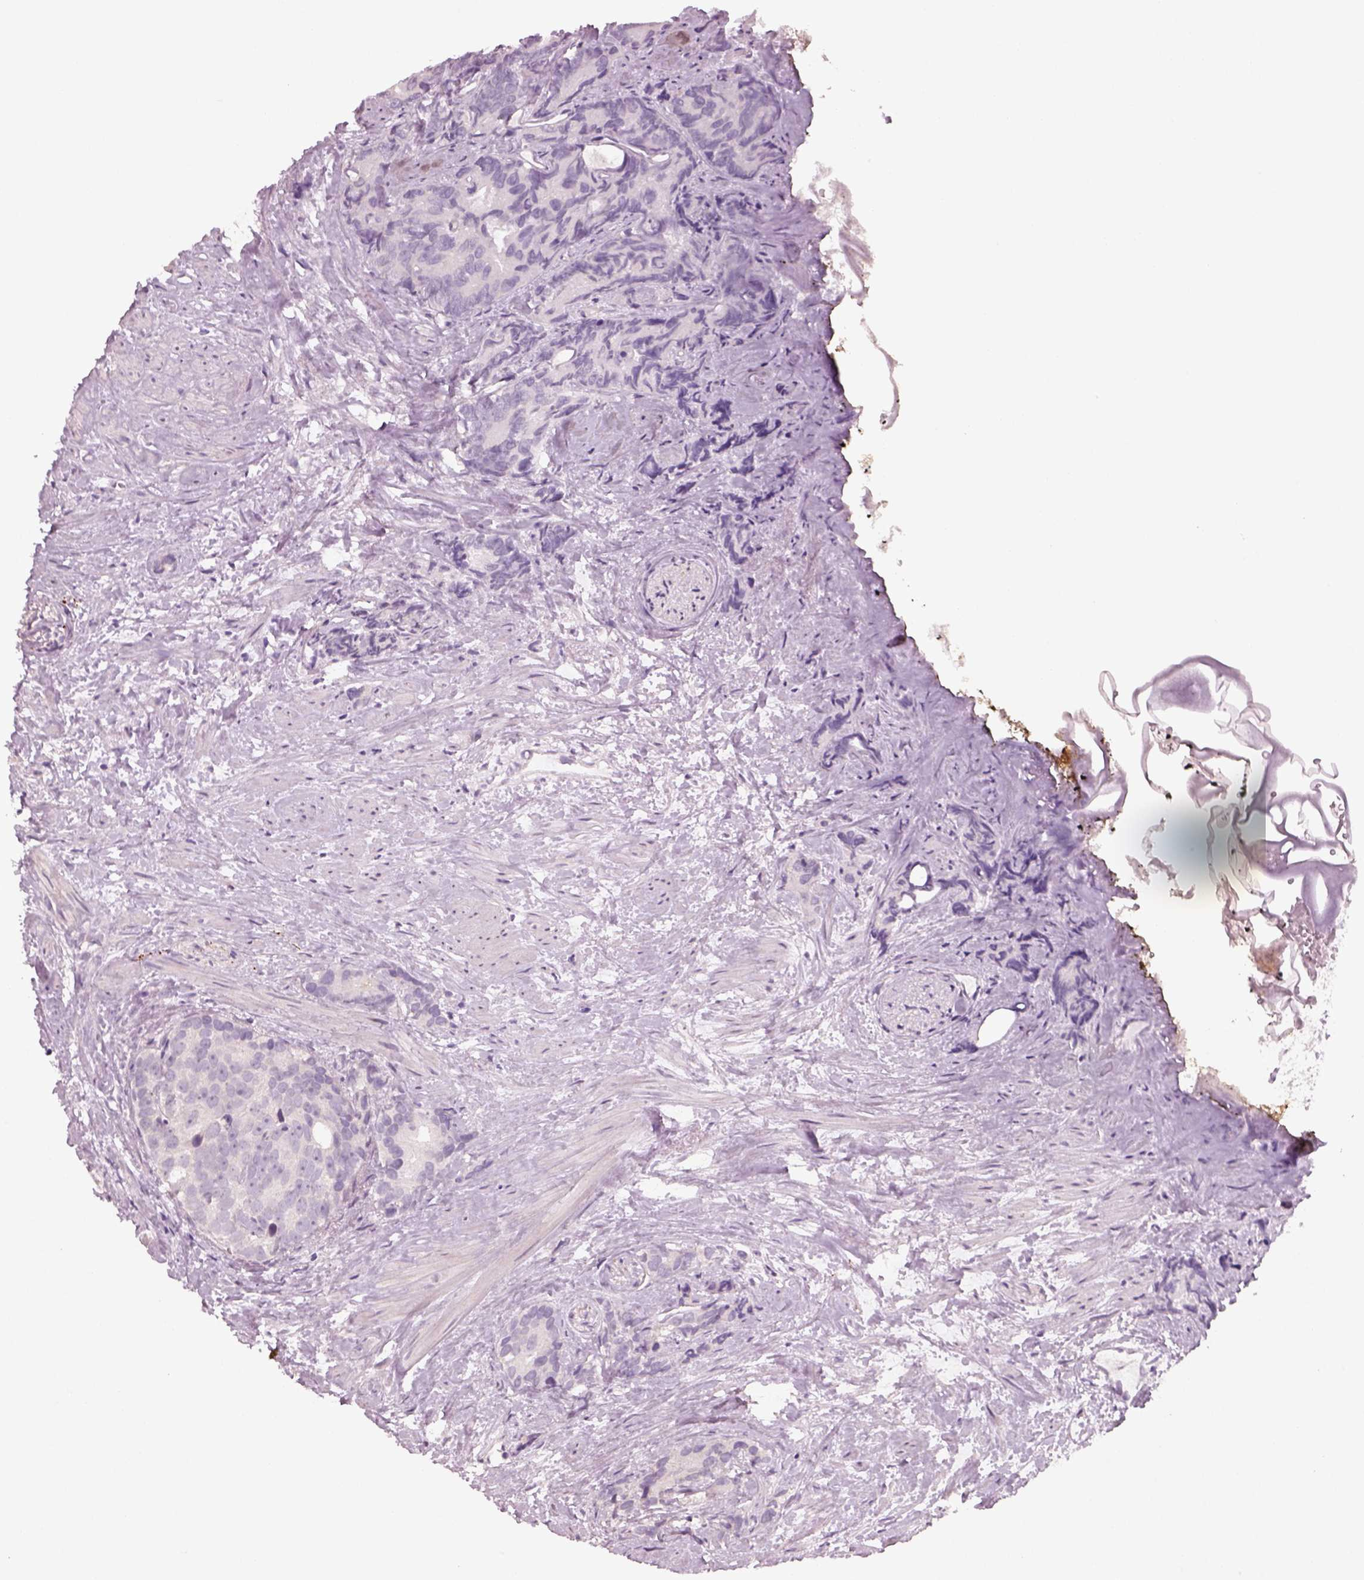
{"staining": {"intensity": "negative", "quantity": "none", "location": "none"}, "tissue": "prostate cancer", "cell_type": "Tumor cells", "image_type": "cancer", "snomed": [{"axis": "morphology", "description": "Adenocarcinoma, High grade"}, {"axis": "topography", "description": "Prostate"}], "caption": "The image reveals no staining of tumor cells in high-grade adenocarcinoma (prostate).", "gene": "PENK", "patient": {"sex": "male", "age": 90}}